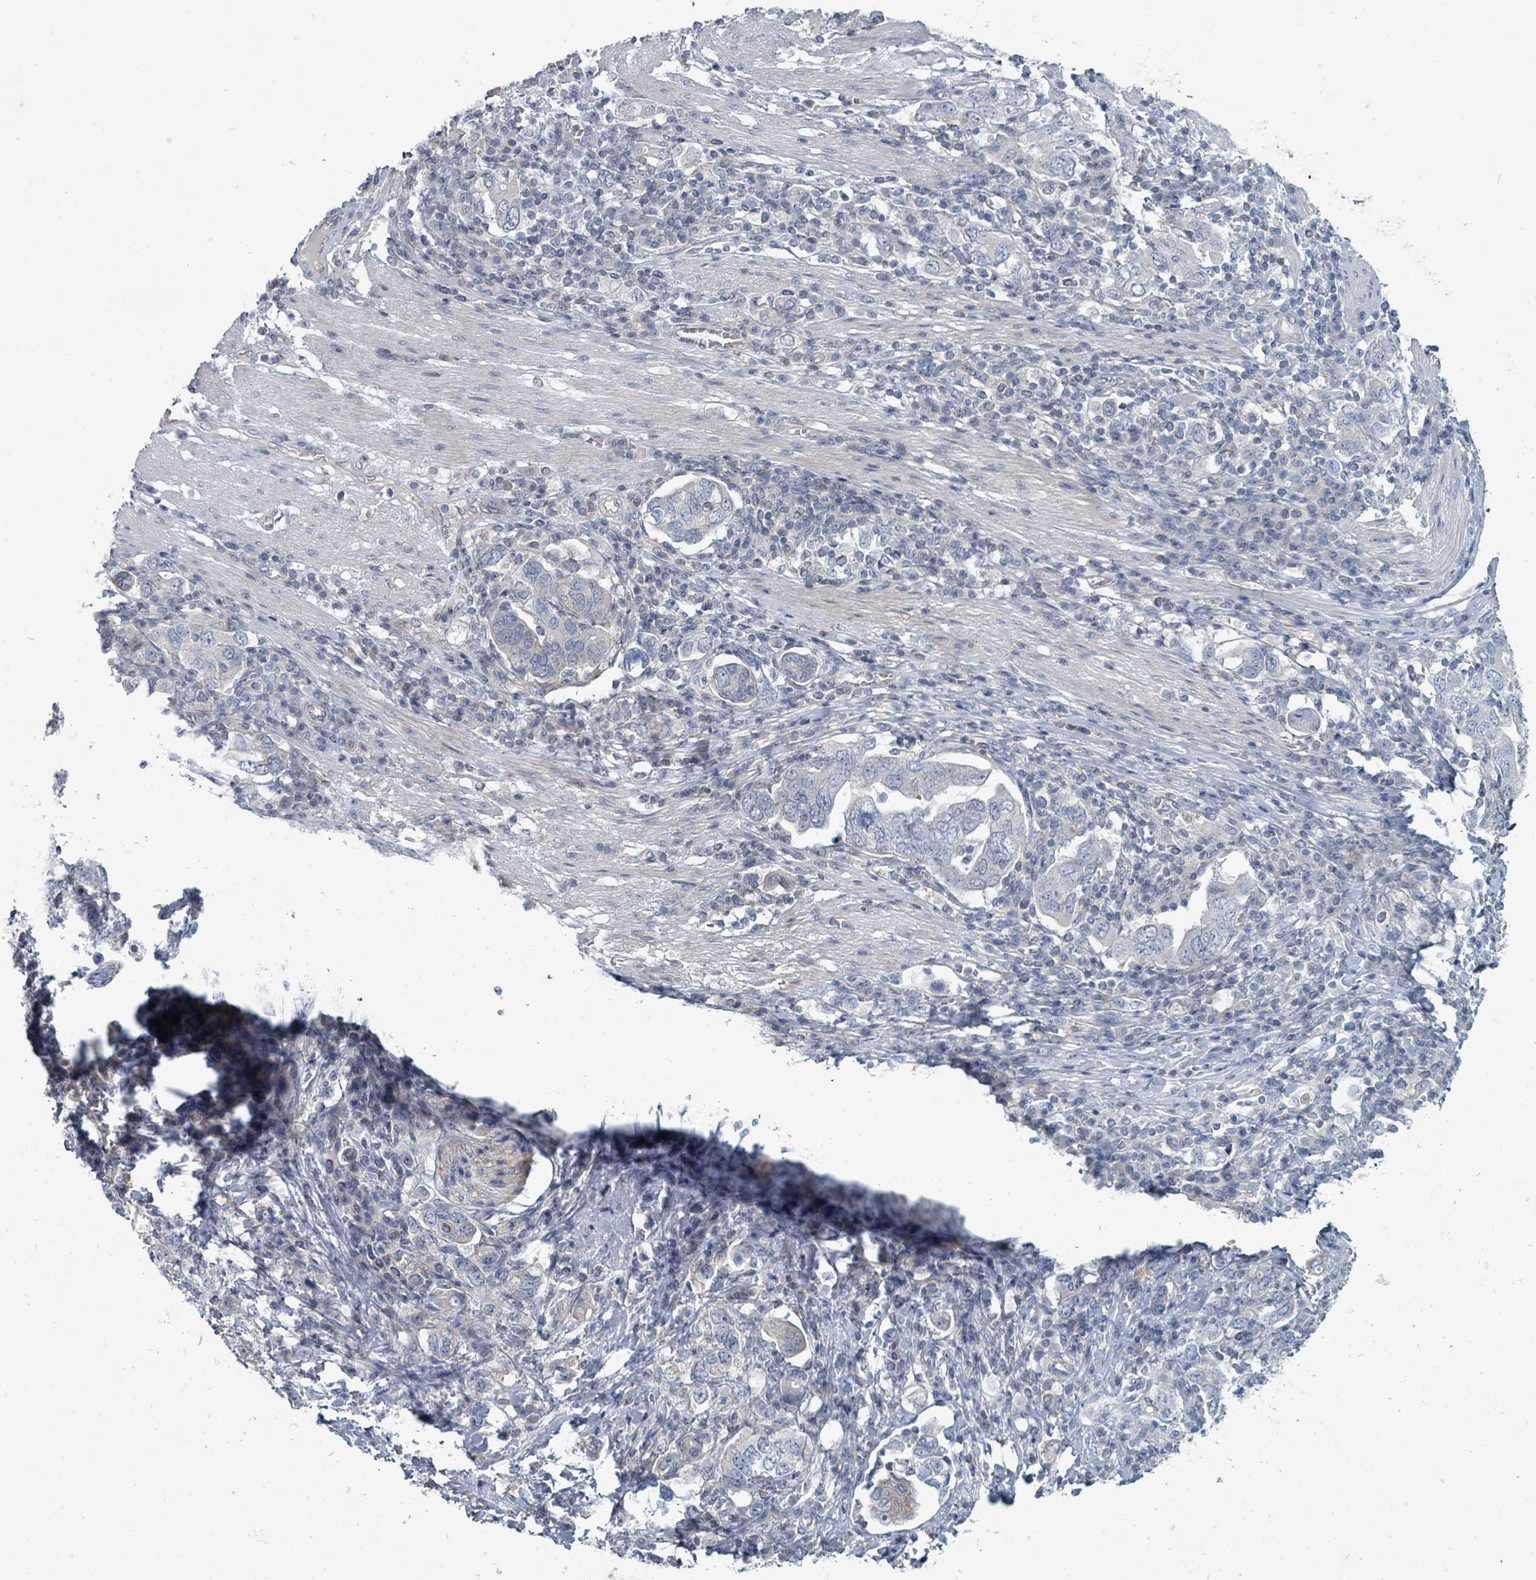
{"staining": {"intensity": "negative", "quantity": "none", "location": "none"}, "tissue": "stomach cancer", "cell_type": "Tumor cells", "image_type": "cancer", "snomed": [{"axis": "morphology", "description": "Adenocarcinoma, NOS"}, {"axis": "topography", "description": "Stomach, upper"}, {"axis": "topography", "description": "Stomach"}], "caption": "Photomicrograph shows no significant protein positivity in tumor cells of stomach cancer.", "gene": "SLC25A45", "patient": {"sex": "male", "age": 62}}